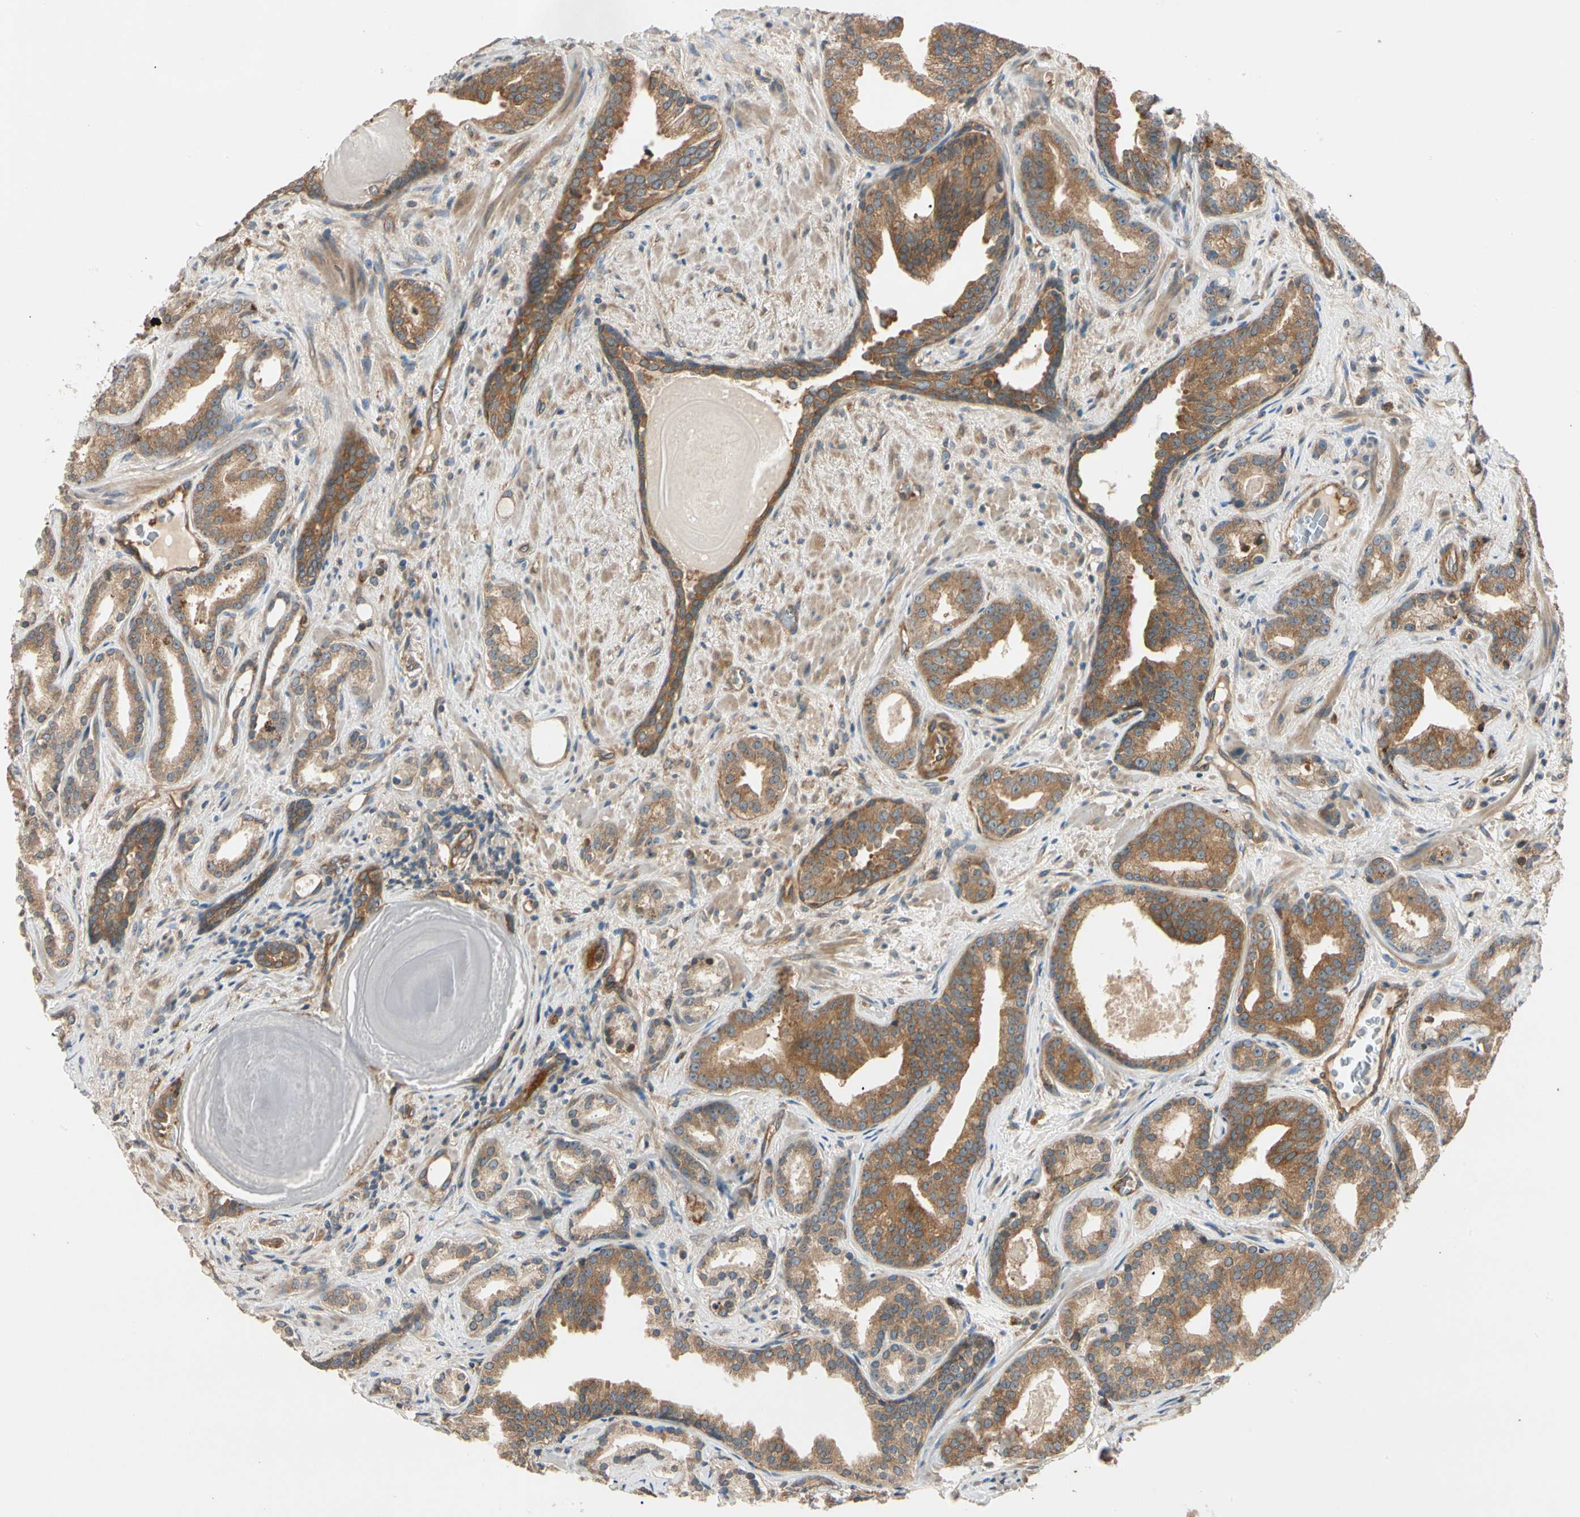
{"staining": {"intensity": "moderate", "quantity": ">75%", "location": "cytoplasmic/membranous"}, "tissue": "prostate cancer", "cell_type": "Tumor cells", "image_type": "cancer", "snomed": [{"axis": "morphology", "description": "Adenocarcinoma, Low grade"}, {"axis": "topography", "description": "Prostate"}], "caption": "Brown immunohistochemical staining in human low-grade adenocarcinoma (prostate) exhibits moderate cytoplasmic/membranous staining in approximately >75% of tumor cells. (IHC, brightfield microscopy, high magnification).", "gene": "ROCK2", "patient": {"sex": "male", "age": 63}}